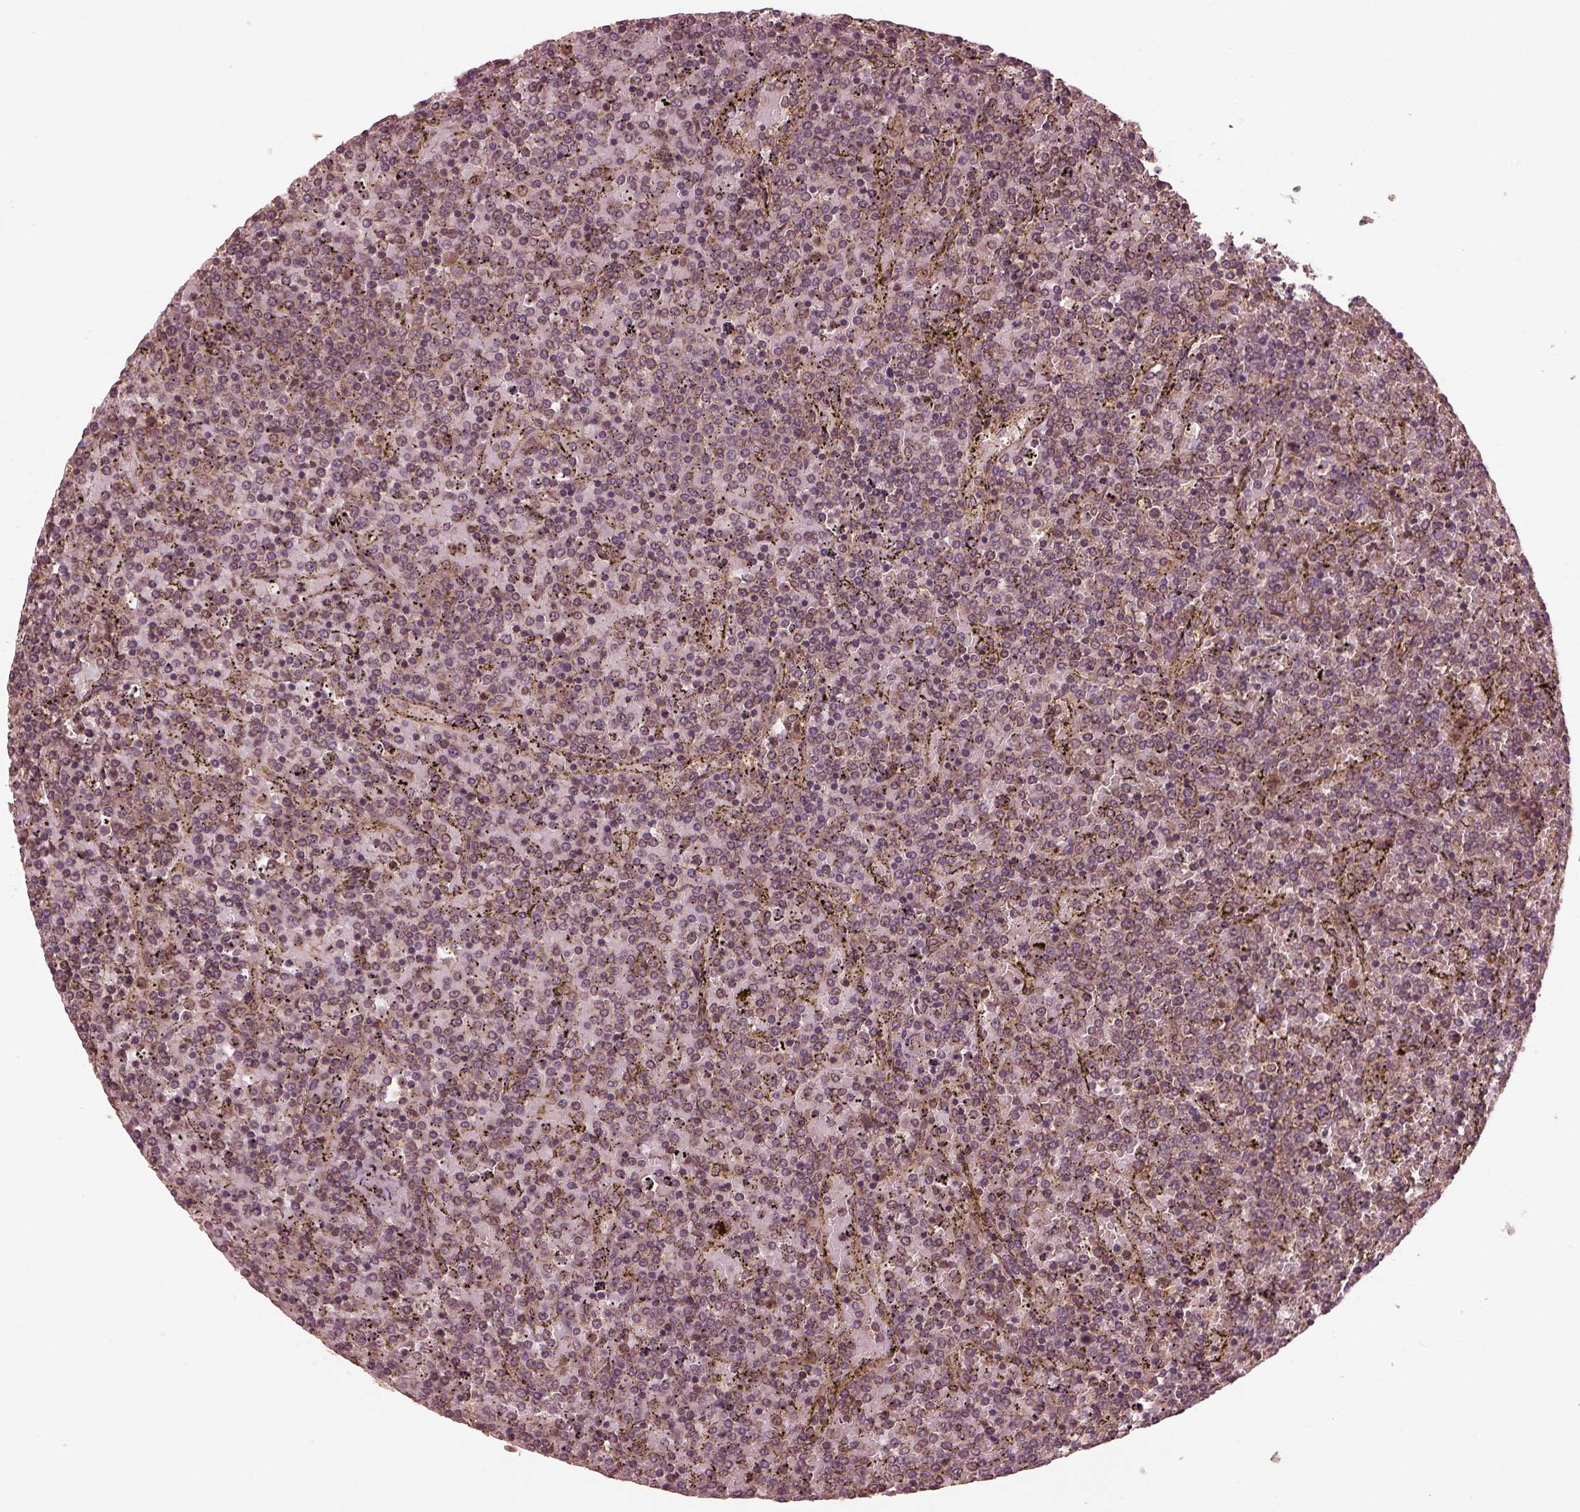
{"staining": {"intensity": "negative", "quantity": "none", "location": "none"}, "tissue": "lymphoma", "cell_type": "Tumor cells", "image_type": "cancer", "snomed": [{"axis": "morphology", "description": "Malignant lymphoma, non-Hodgkin's type, Low grade"}, {"axis": "topography", "description": "Spleen"}], "caption": "High magnification brightfield microscopy of malignant lymphoma, non-Hodgkin's type (low-grade) stained with DAB (brown) and counterstained with hematoxylin (blue): tumor cells show no significant positivity.", "gene": "PIK3R2", "patient": {"sex": "female", "age": 77}}